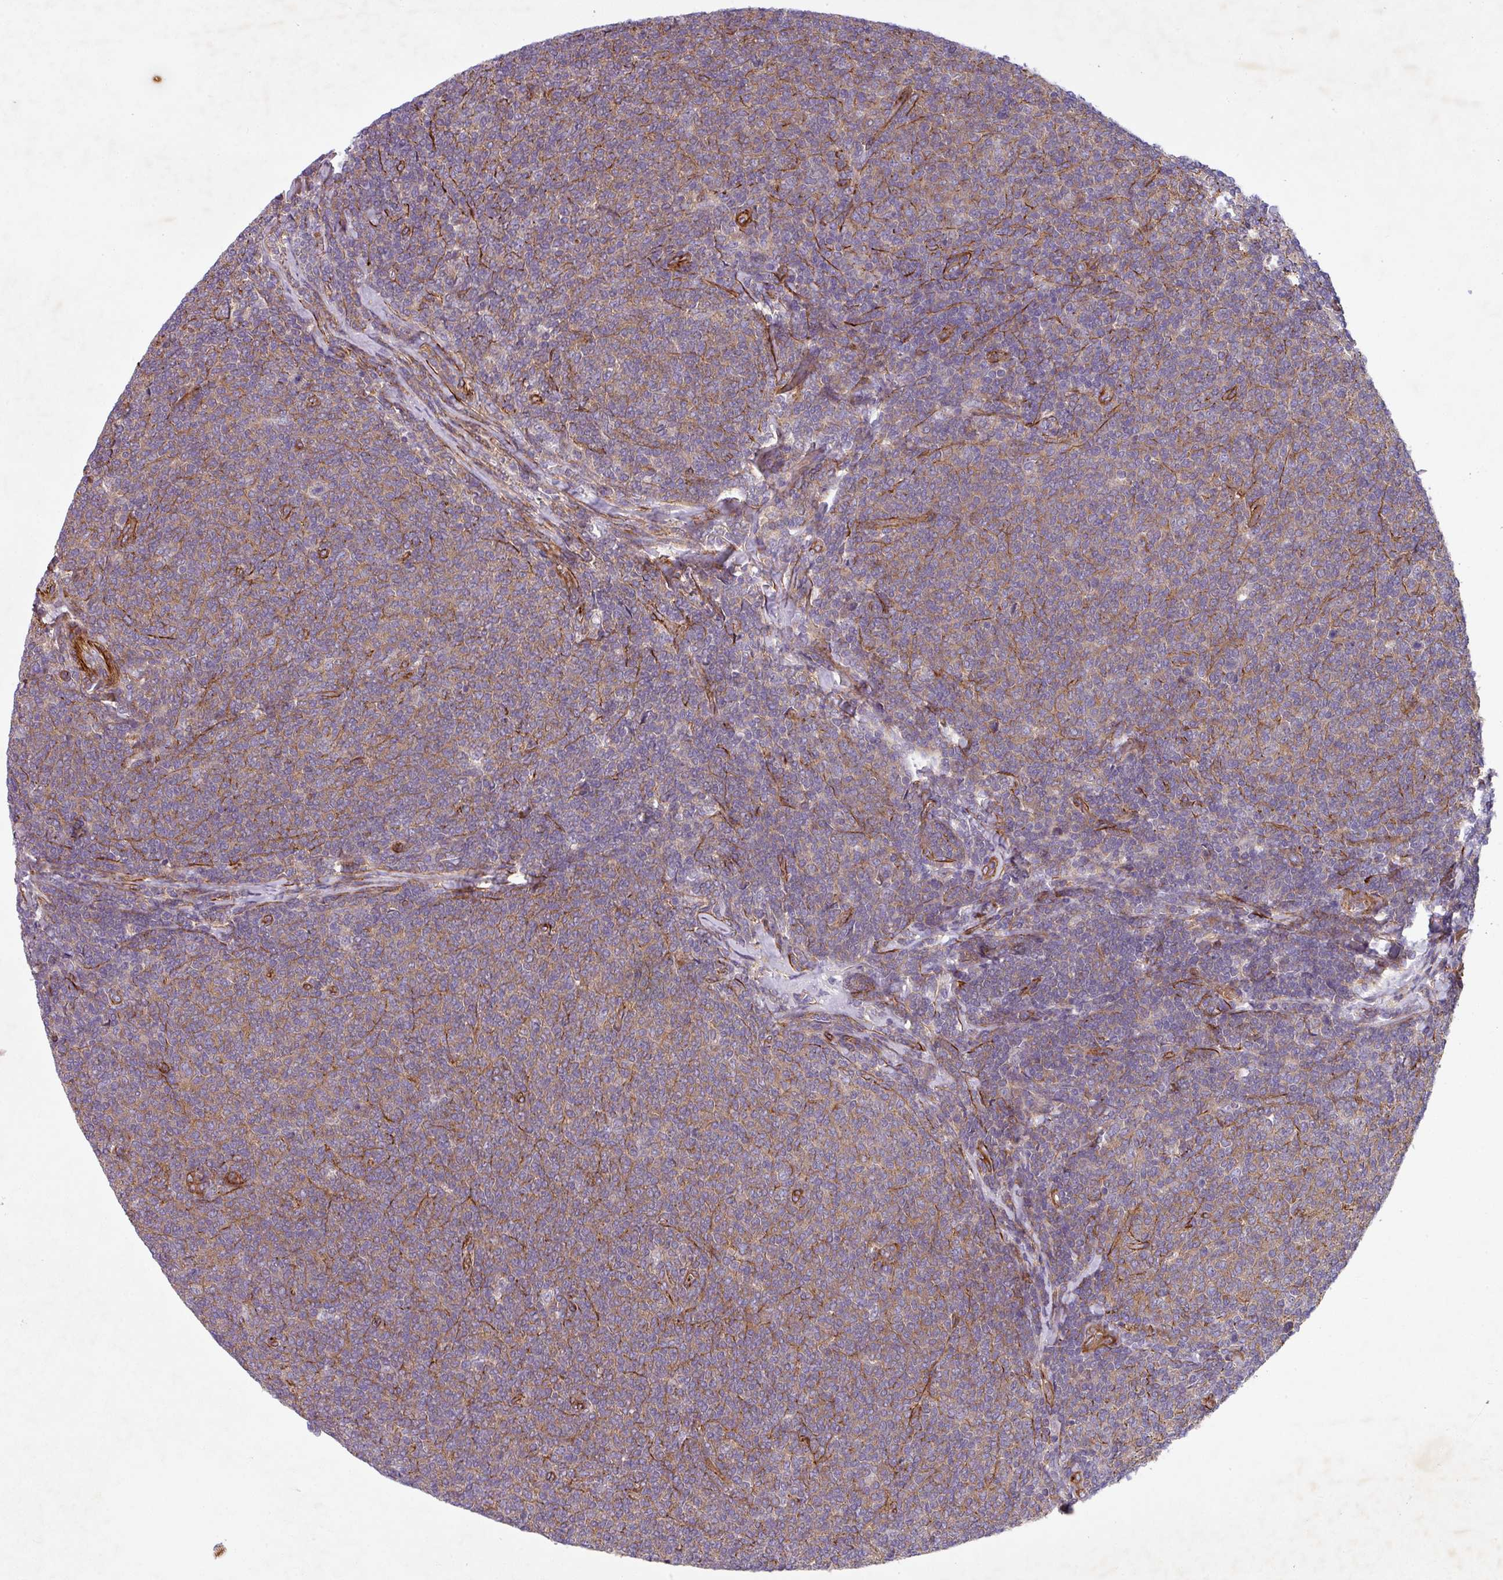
{"staining": {"intensity": "weak", "quantity": "25%-75%", "location": "cytoplasmic/membranous"}, "tissue": "lymphoma", "cell_type": "Tumor cells", "image_type": "cancer", "snomed": [{"axis": "morphology", "description": "Malignant lymphoma, non-Hodgkin's type, Low grade"}, {"axis": "topography", "description": "Lymph node"}], "caption": "Protein analysis of malignant lymphoma, non-Hodgkin's type (low-grade) tissue demonstrates weak cytoplasmic/membranous staining in about 25%-75% of tumor cells.", "gene": "ATP2C2", "patient": {"sex": "male", "age": 52}}